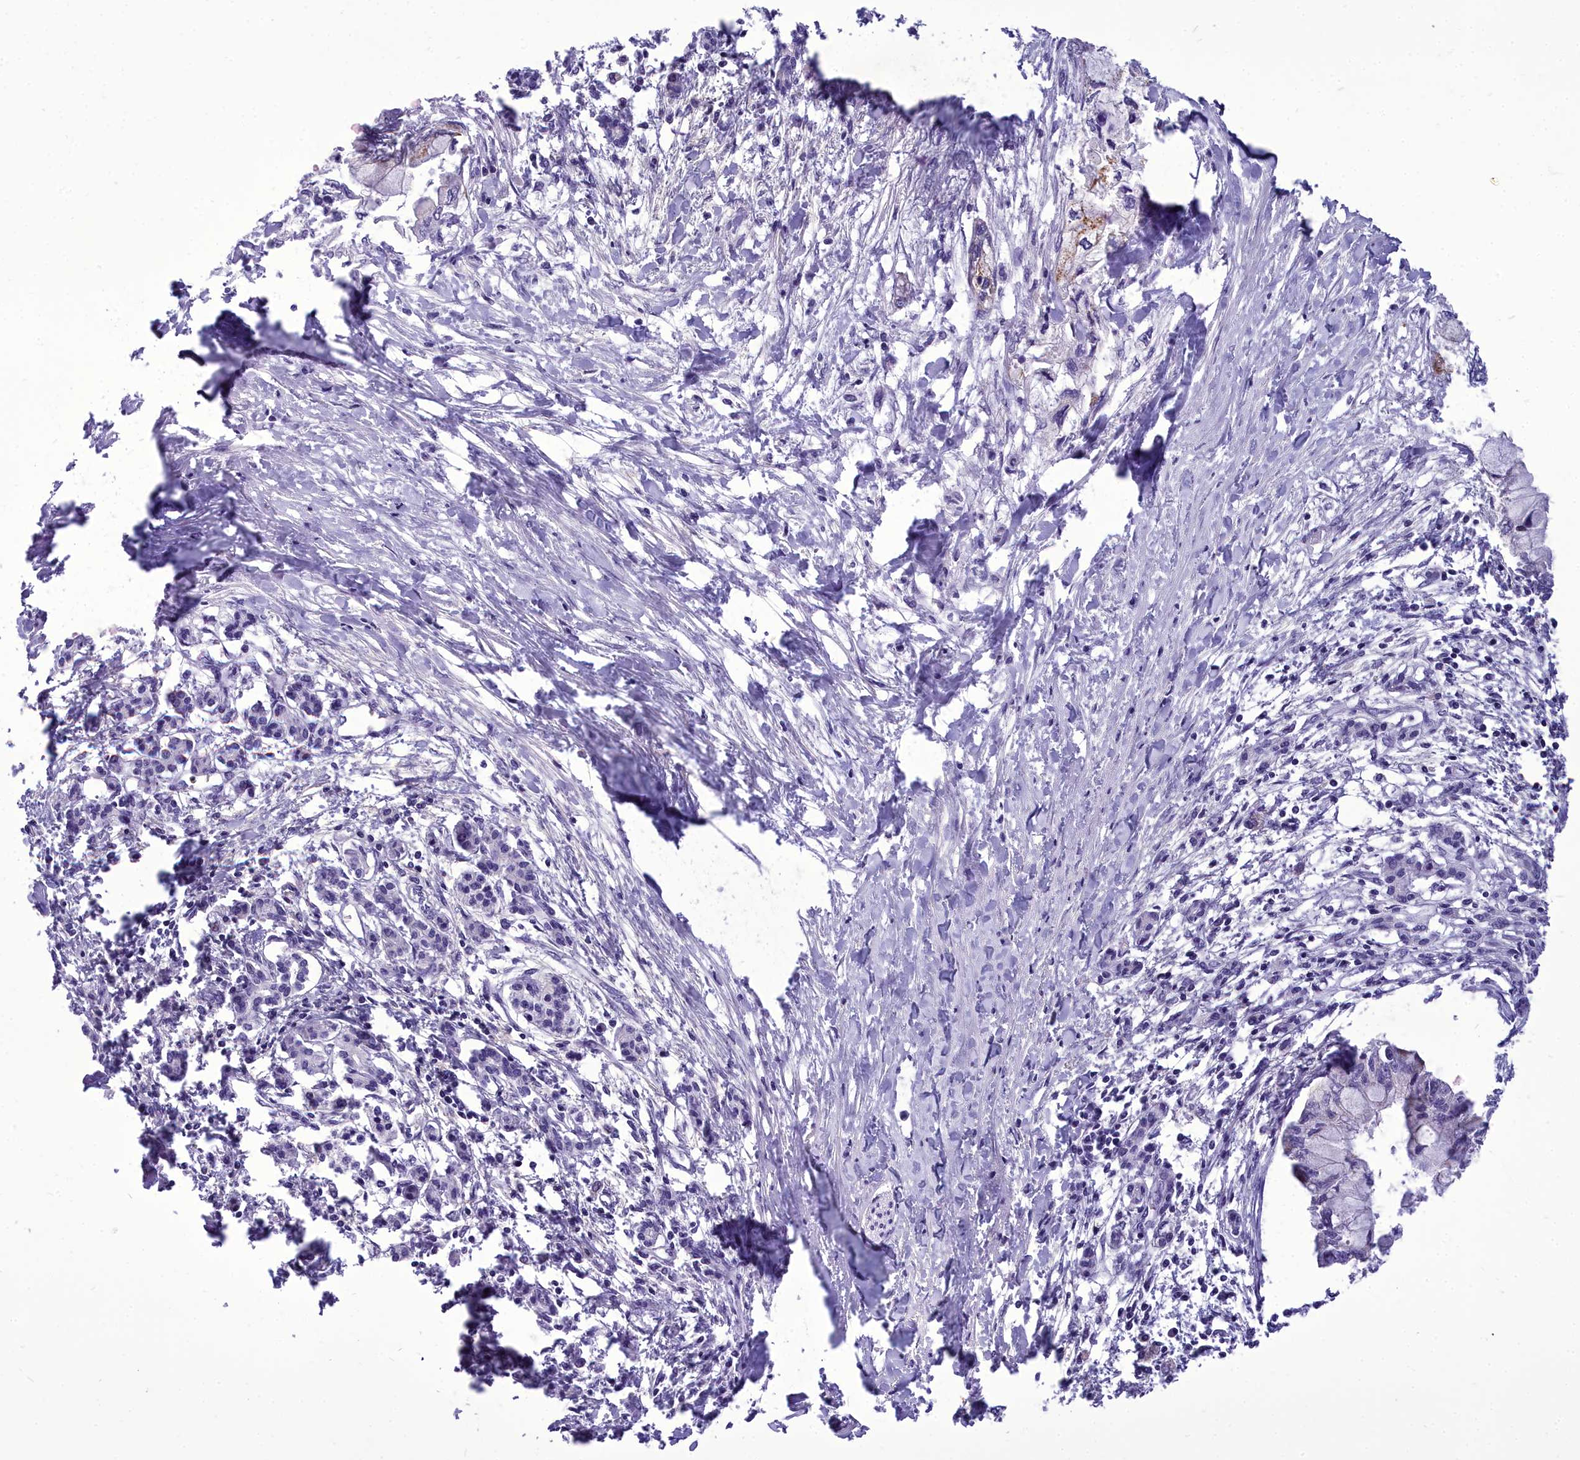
{"staining": {"intensity": "negative", "quantity": "none", "location": "none"}, "tissue": "pancreatic cancer", "cell_type": "Tumor cells", "image_type": "cancer", "snomed": [{"axis": "morphology", "description": "Adenocarcinoma, NOS"}, {"axis": "topography", "description": "Pancreas"}], "caption": "IHC of human adenocarcinoma (pancreatic) reveals no expression in tumor cells.", "gene": "OSTN", "patient": {"sex": "male", "age": 48}}